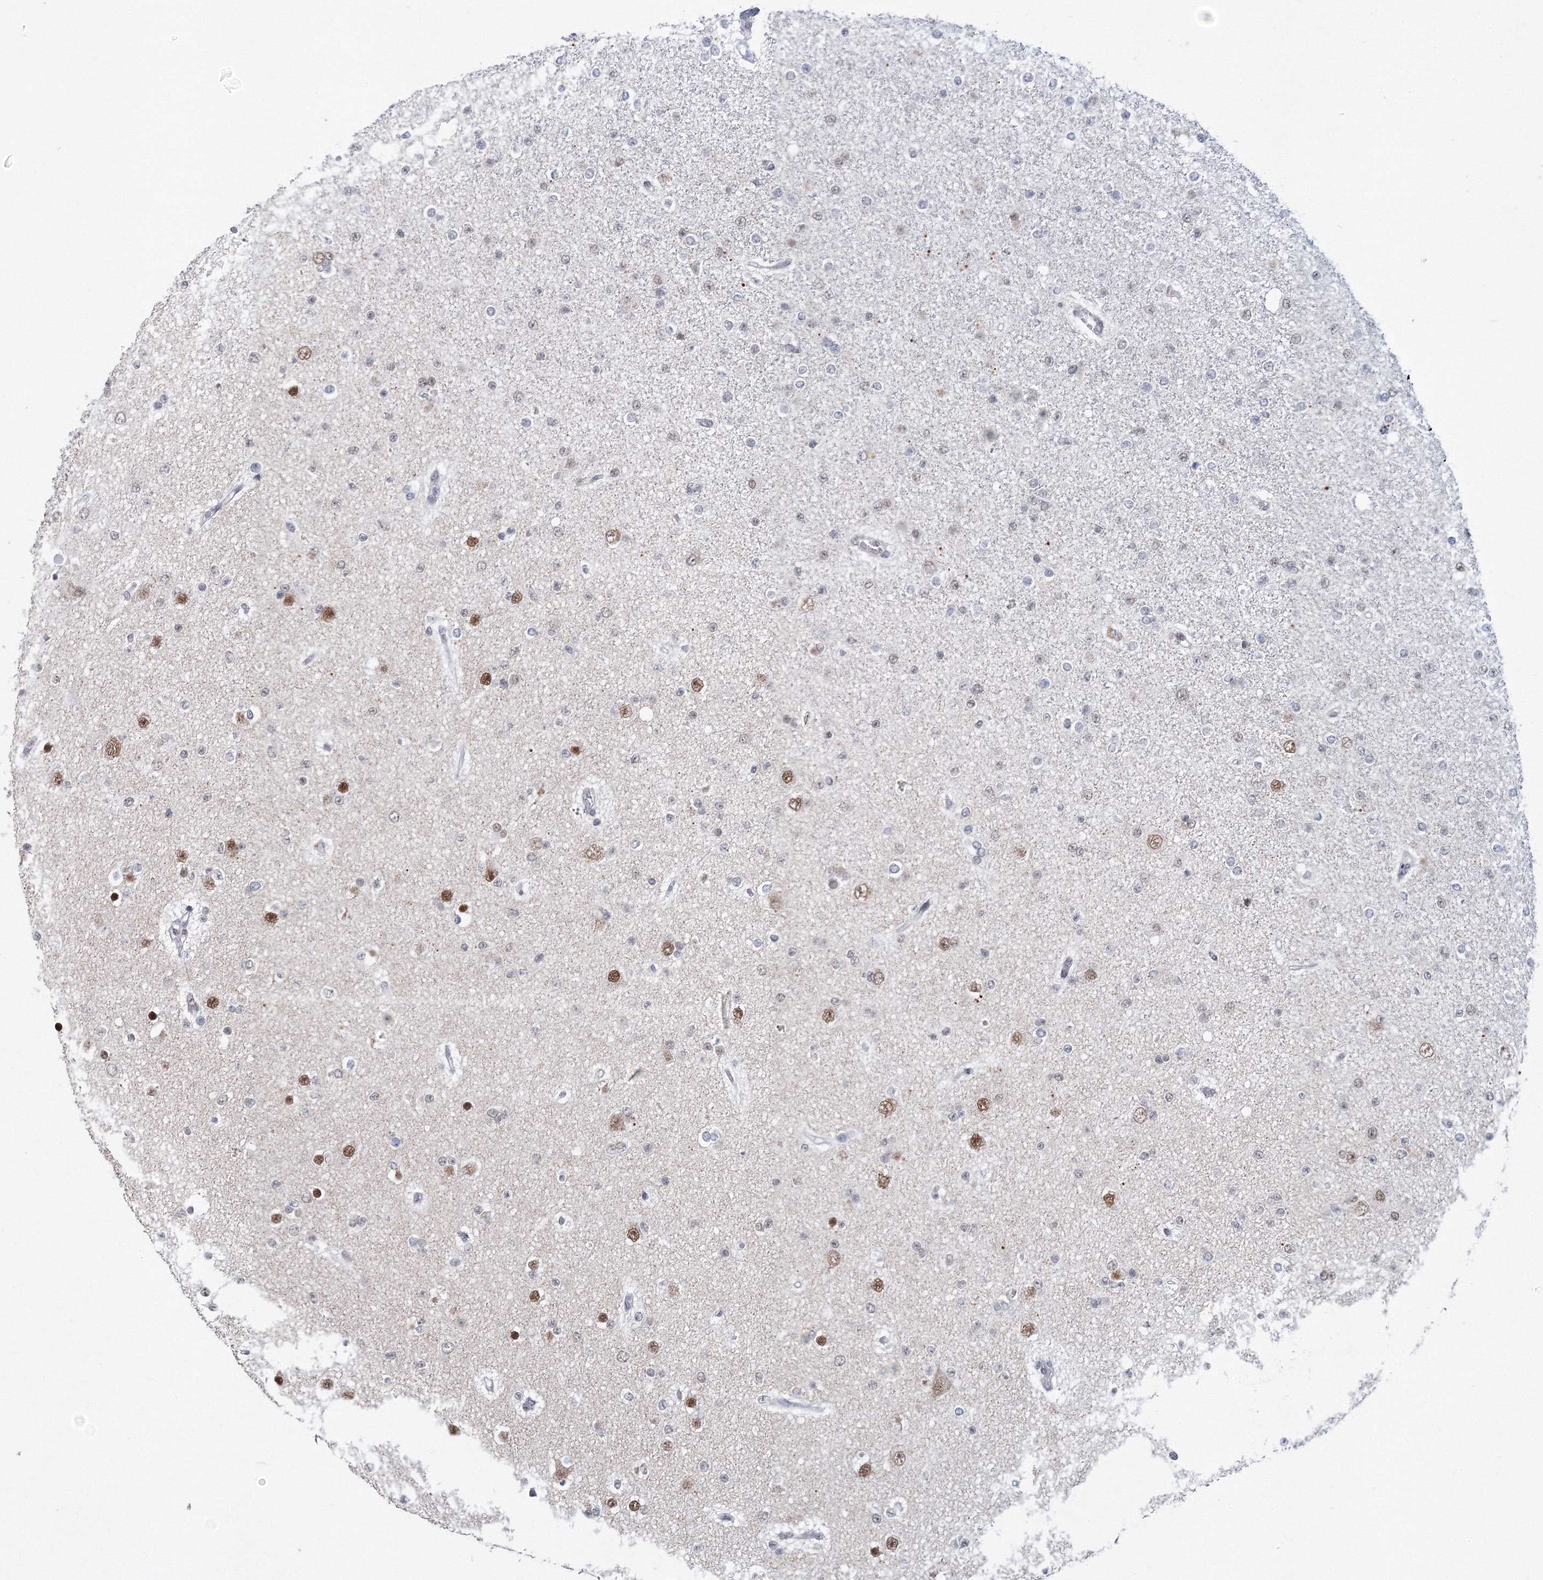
{"staining": {"intensity": "negative", "quantity": "none", "location": "none"}, "tissue": "glioma", "cell_type": "Tumor cells", "image_type": "cancer", "snomed": [{"axis": "morphology", "description": "Glioma, malignant, Low grade"}, {"axis": "topography", "description": "Brain"}], "caption": "Image shows no protein staining in tumor cells of malignant glioma (low-grade) tissue. (DAB immunohistochemistry with hematoxylin counter stain).", "gene": "SF3B6", "patient": {"sex": "female", "age": 22}}